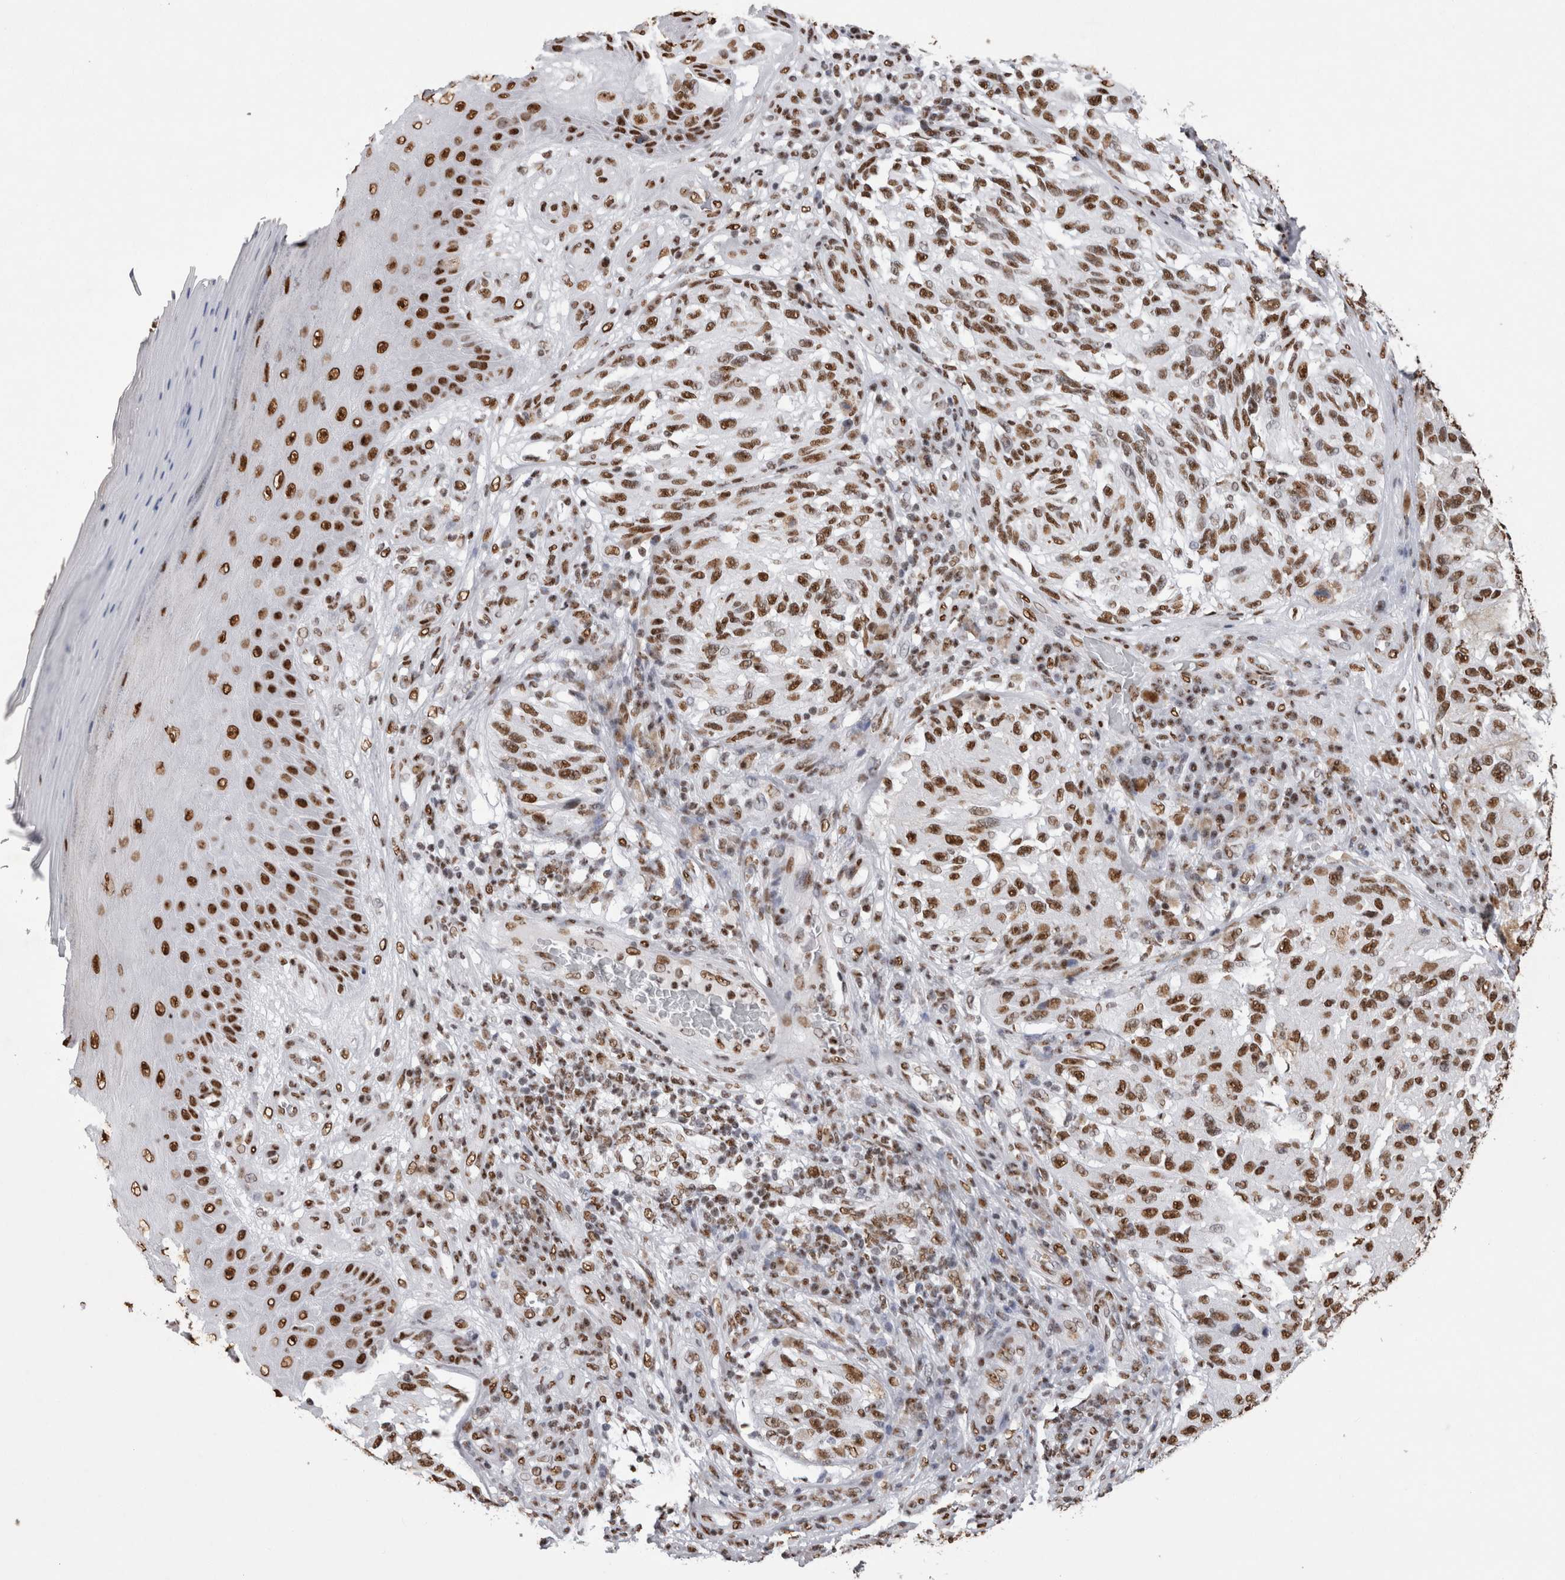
{"staining": {"intensity": "strong", "quantity": ">75%", "location": "nuclear"}, "tissue": "melanoma", "cell_type": "Tumor cells", "image_type": "cancer", "snomed": [{"axis": "morphology", "description": "Malignant melanoma, NOS"}, {"axis": "topography", "description": "Skin"}], "caption": "A brown stain shows strong nuclear positivity of a protein in malignant melanoma tumor cells.", "gene": "ALPK3", "patient": {"sex": "female", "age": 73}}